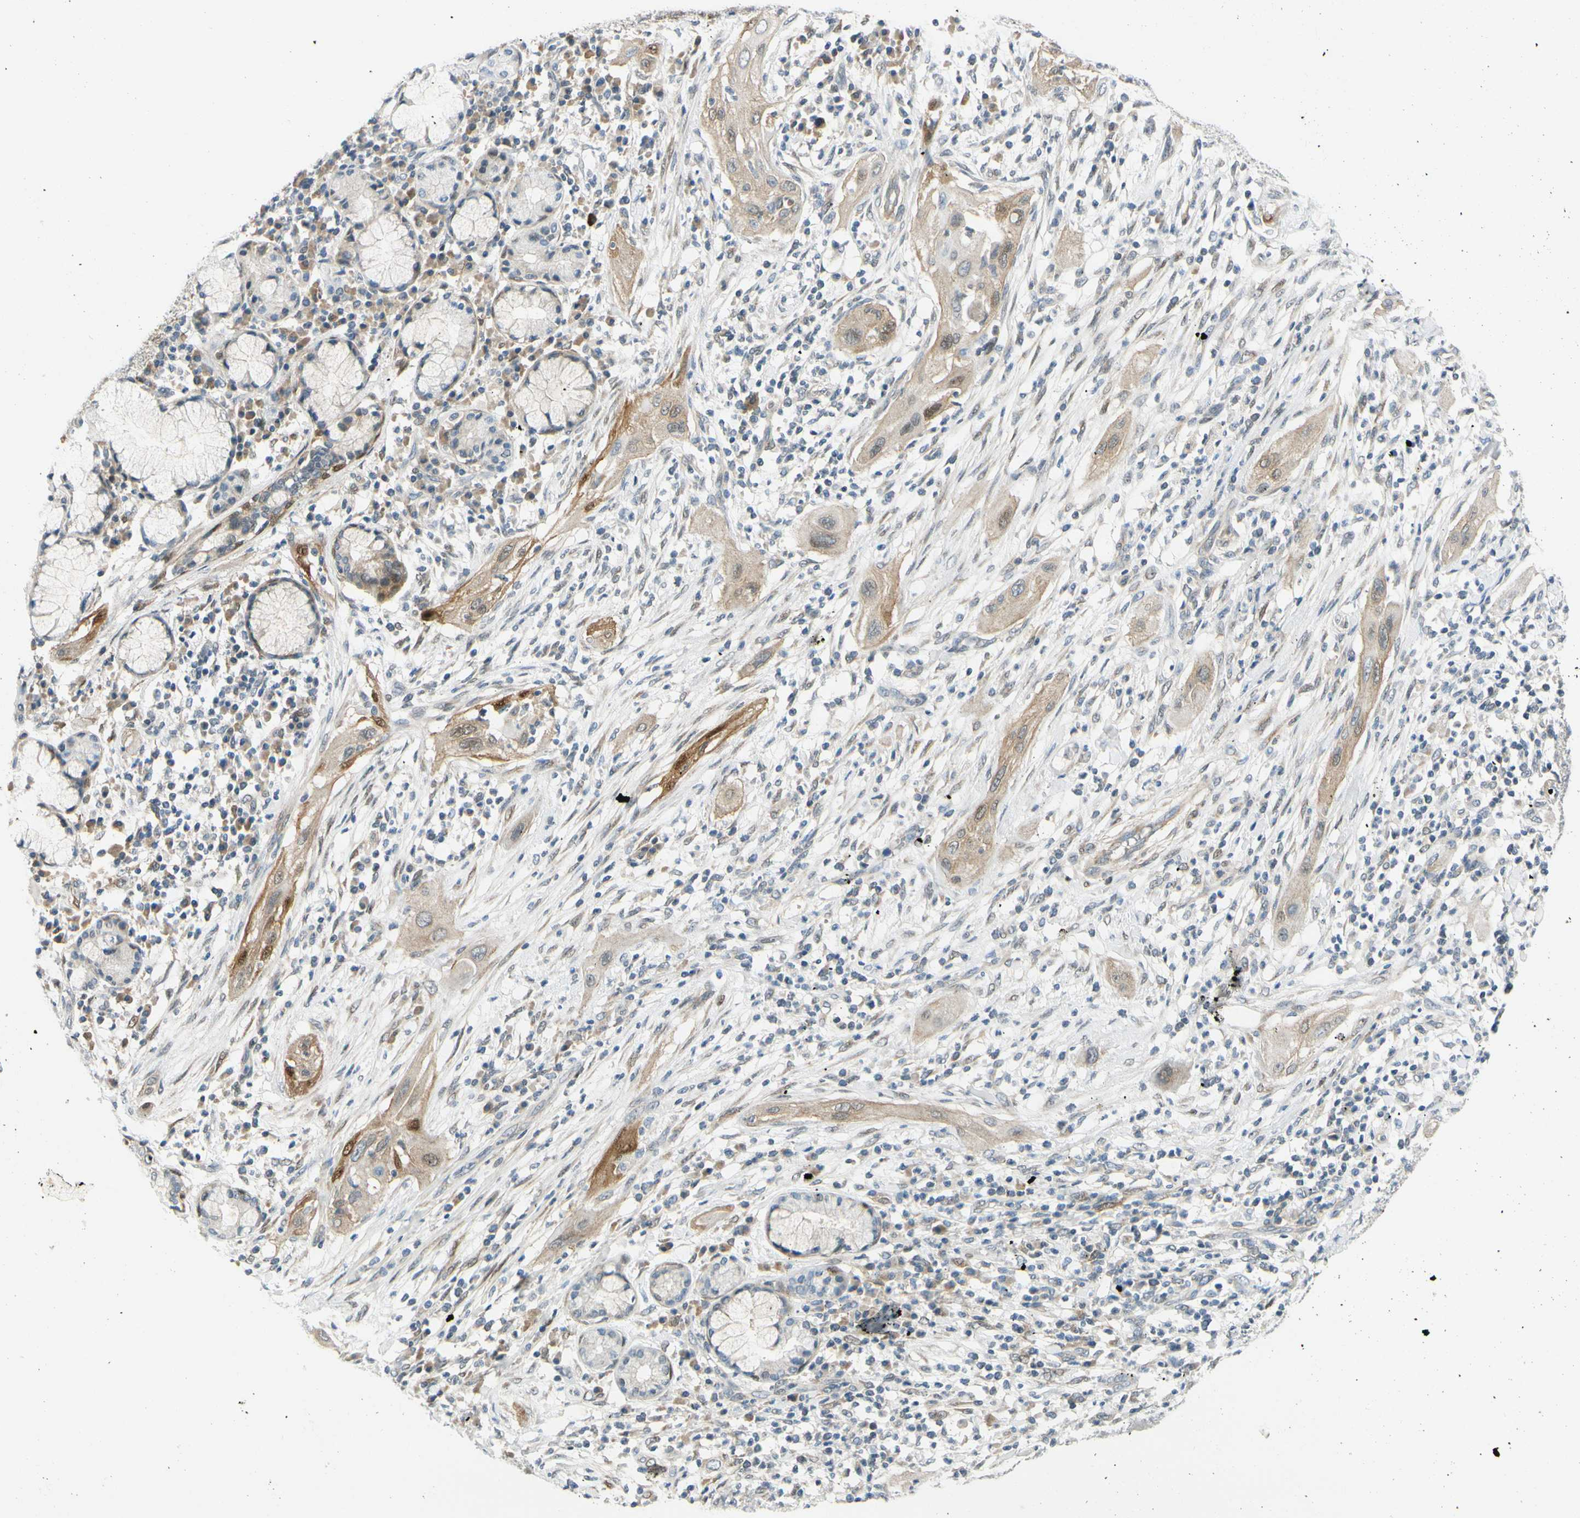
{"staining": {"intensity": "weak", "quantity": "25%-75%", "location": "cytoplasmic/membranous"}, "tissue": "lung cancer", "cell_type": "Tumor cells", "image_type": "cancer", "snomed": [{"axis": "morphology", "description": "Squamous cell carcinoma, NOS"}, {"axis": "topography", "description": "Lung"}], "caption": "About 25%-75% of tumor cells in lung squamous cell carcinoma exhibit weak cytoplasmic/membranous protein staining as visualized by brown immunohistochemical staining.", "gene": "FHL2", "patient": {"sex": "female", "age": 47}}